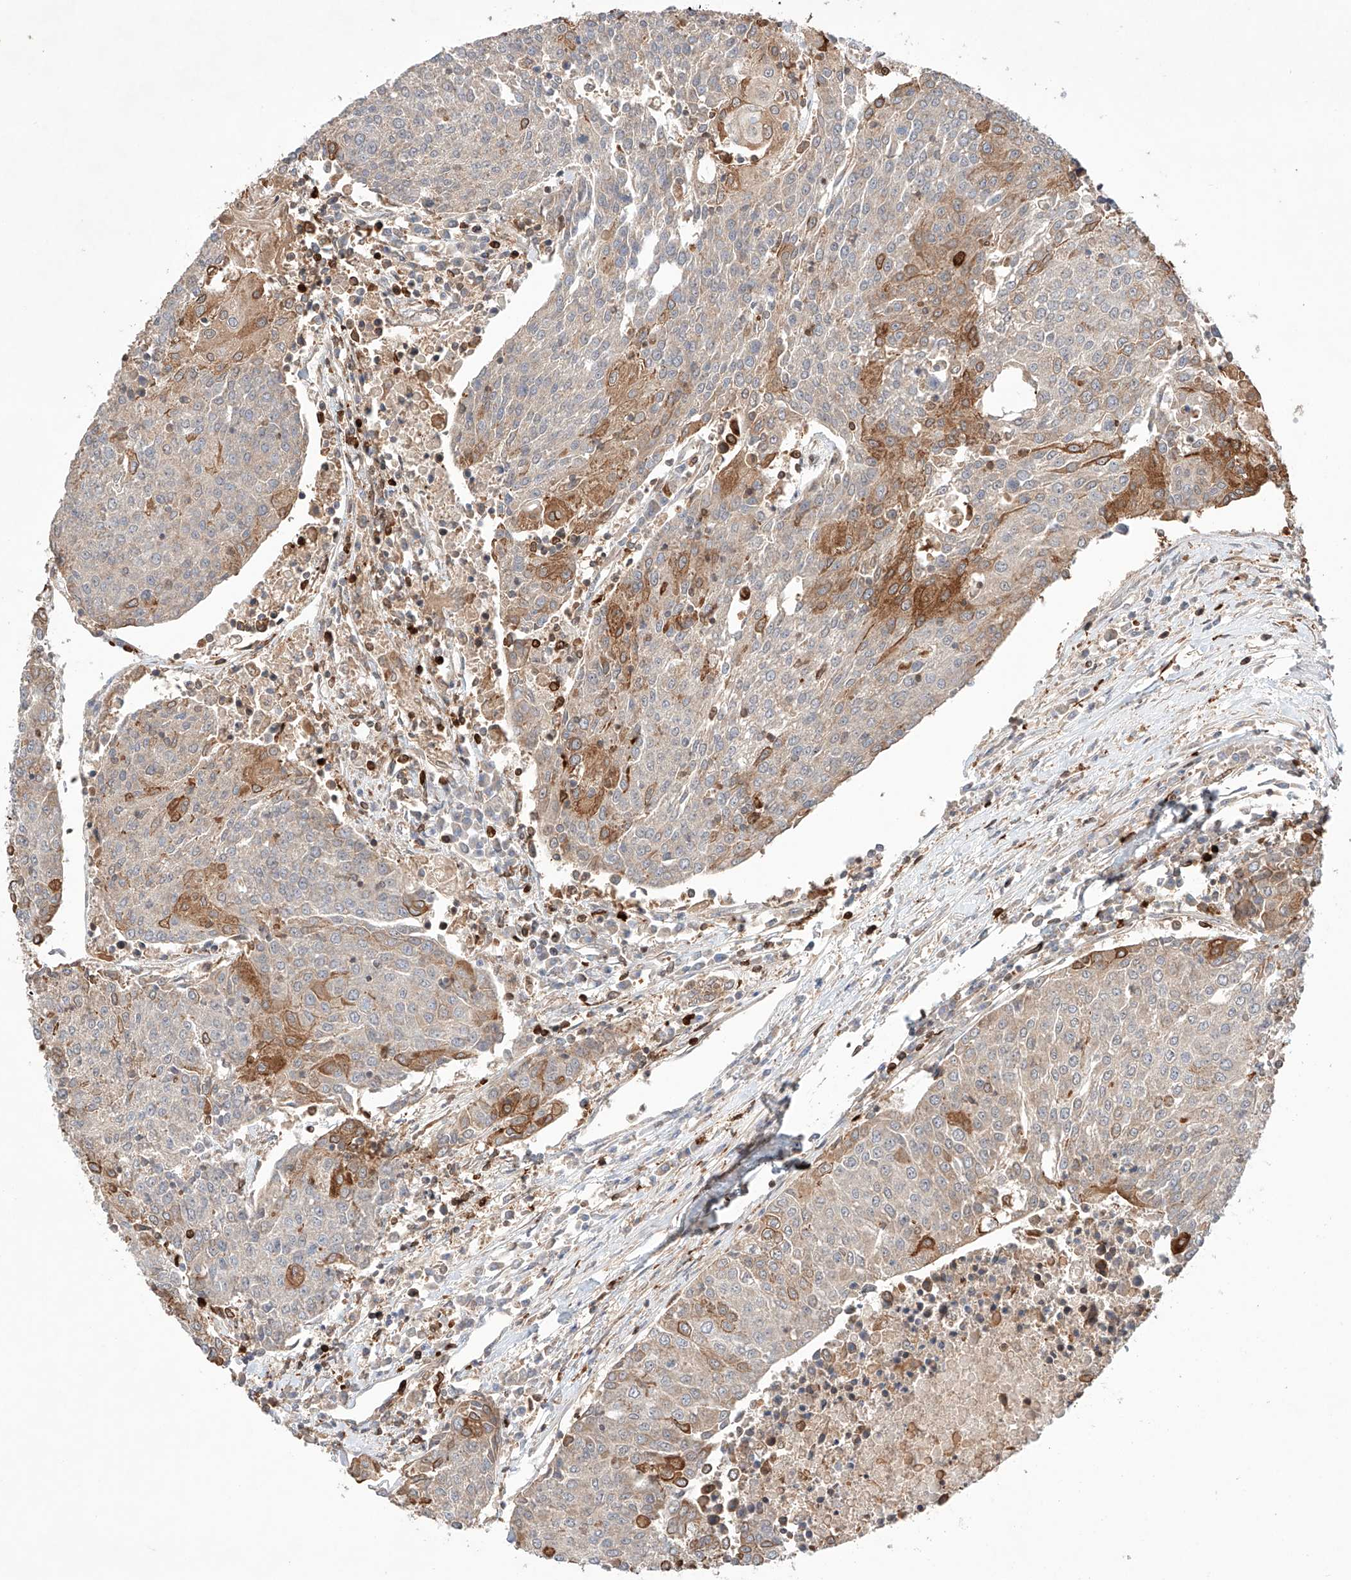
{"staining": {"intensity": "strong", "quantity": "<25%", "location": "cytoplasmic/membranous"}, "tissue": "urothelial cancer", "cell_type": "Tumor cells", "image_type": "cancer", "snomed": [{"axis": "morphology", "description": "Urothelial carcinoma, High grade"}, {"axis": "topography", "description": "Urinary bladder"}], "caption": "IHC micrograph of neoplastic tissue: high-grade urothelial carcinoma stained using immunohistochemistry (IHC) shows medium levels of strong protein expression localized specifically in the cytoplasmic/membranous of tumor cells, appearing as a cytoplasmic/membranous brown color.", "gene": "IGSF22", "patient": {"sex": "female", "age": 85}}